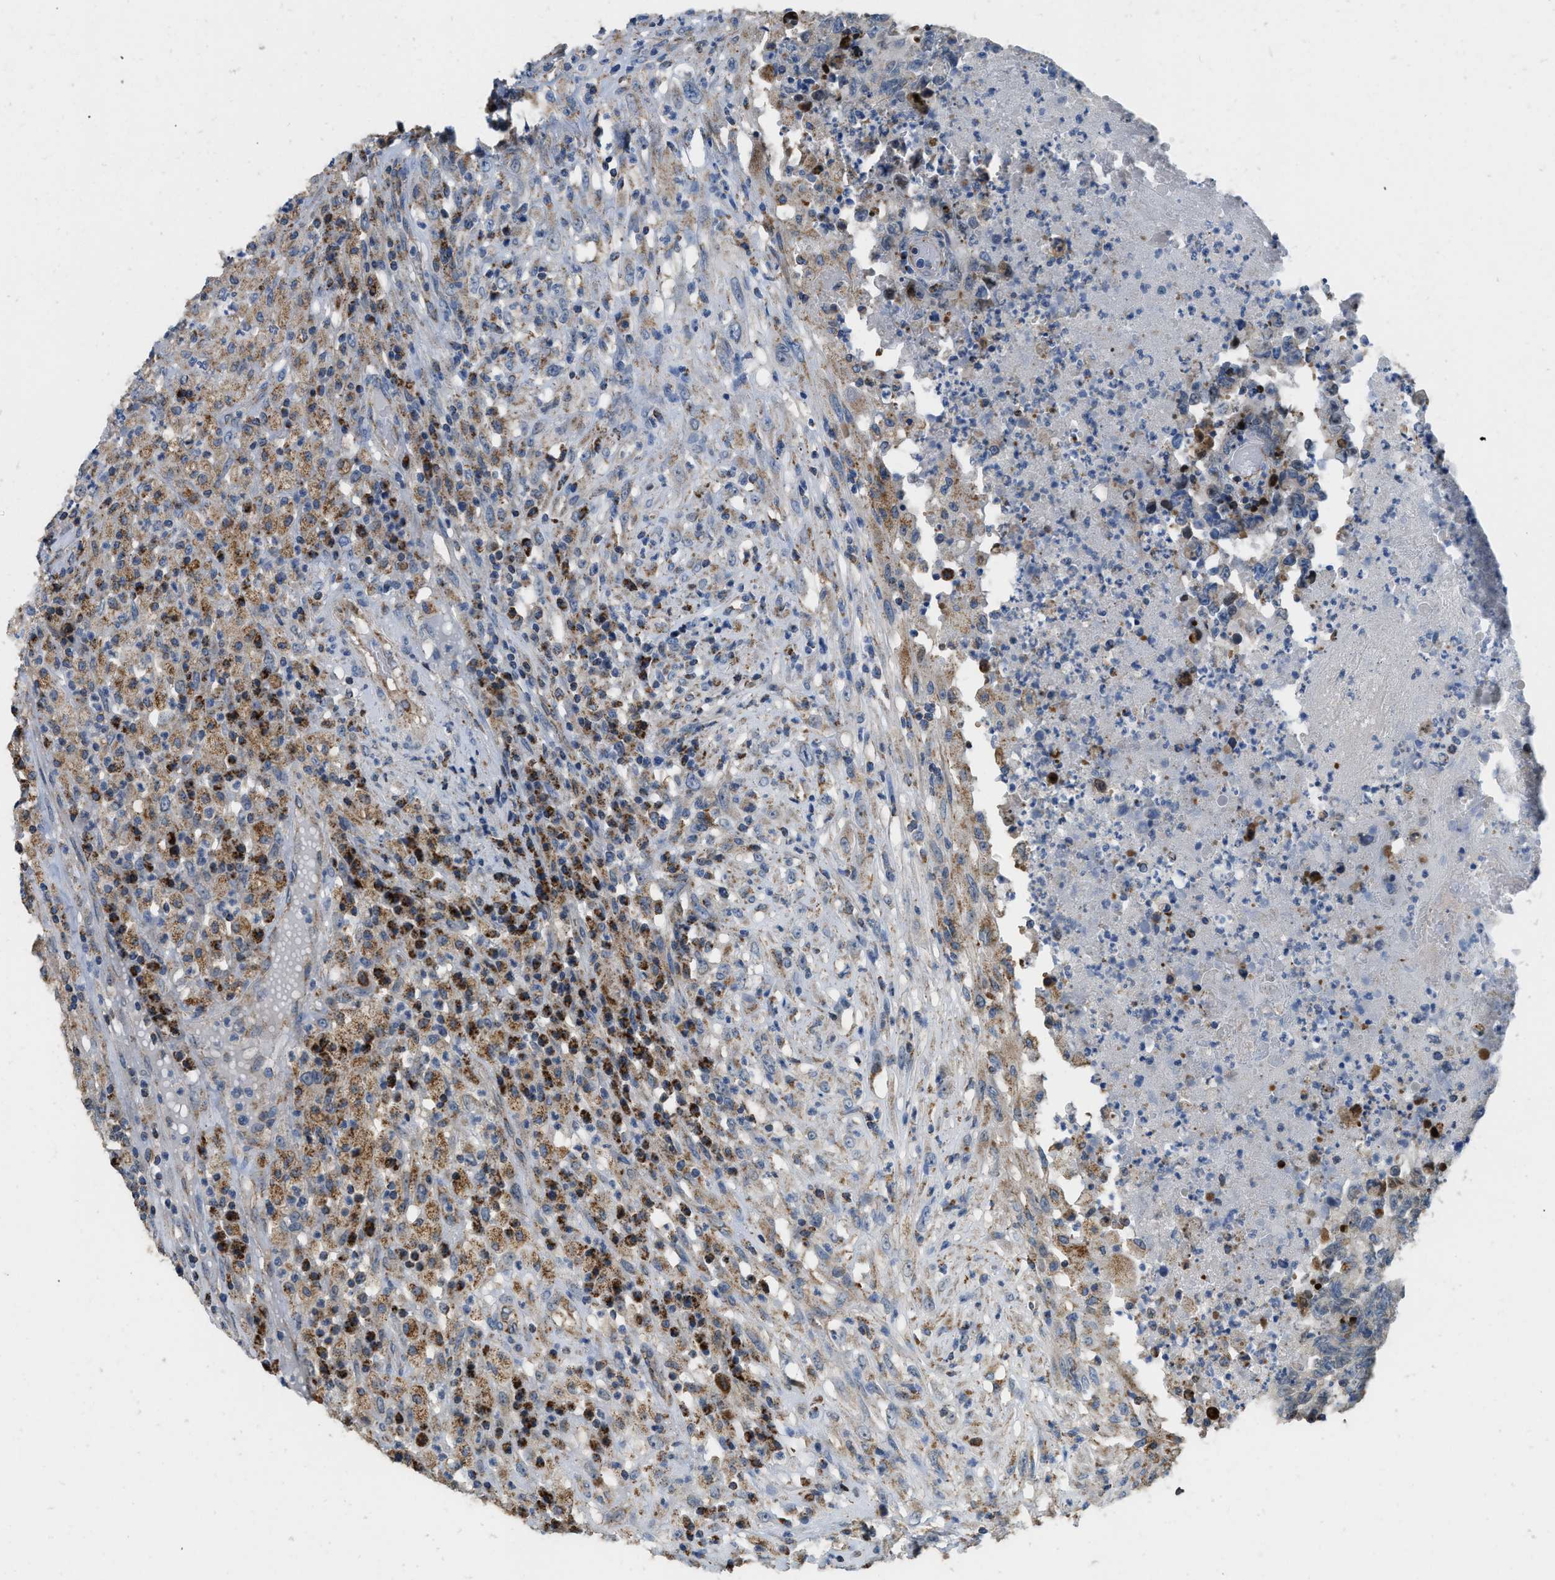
{"staining": {"intensity": "weak", "quantity": "25%-75%", "location": "cytoplasmic/membranous"}, "tissue": "testis cancer", "cell_type": "Tumor cells", "image_type": "cancer", "snomed": [{"axis": "morphology", "description": "Necrosis, NOS"}, {"axis": "morphology", "description": "Carcinoma, Embryonal, NOS"}, {"axis": "topography", "description": "Testis"}], "caption": "Brown immunohistochemical staining in testis embryonal carcinoma demonstrates weak cytoplasmic/membranous expression in about 25%-75% of tumor cells.", "gene": "ETFB", "patient": {"sex": "male", "age": 19}}